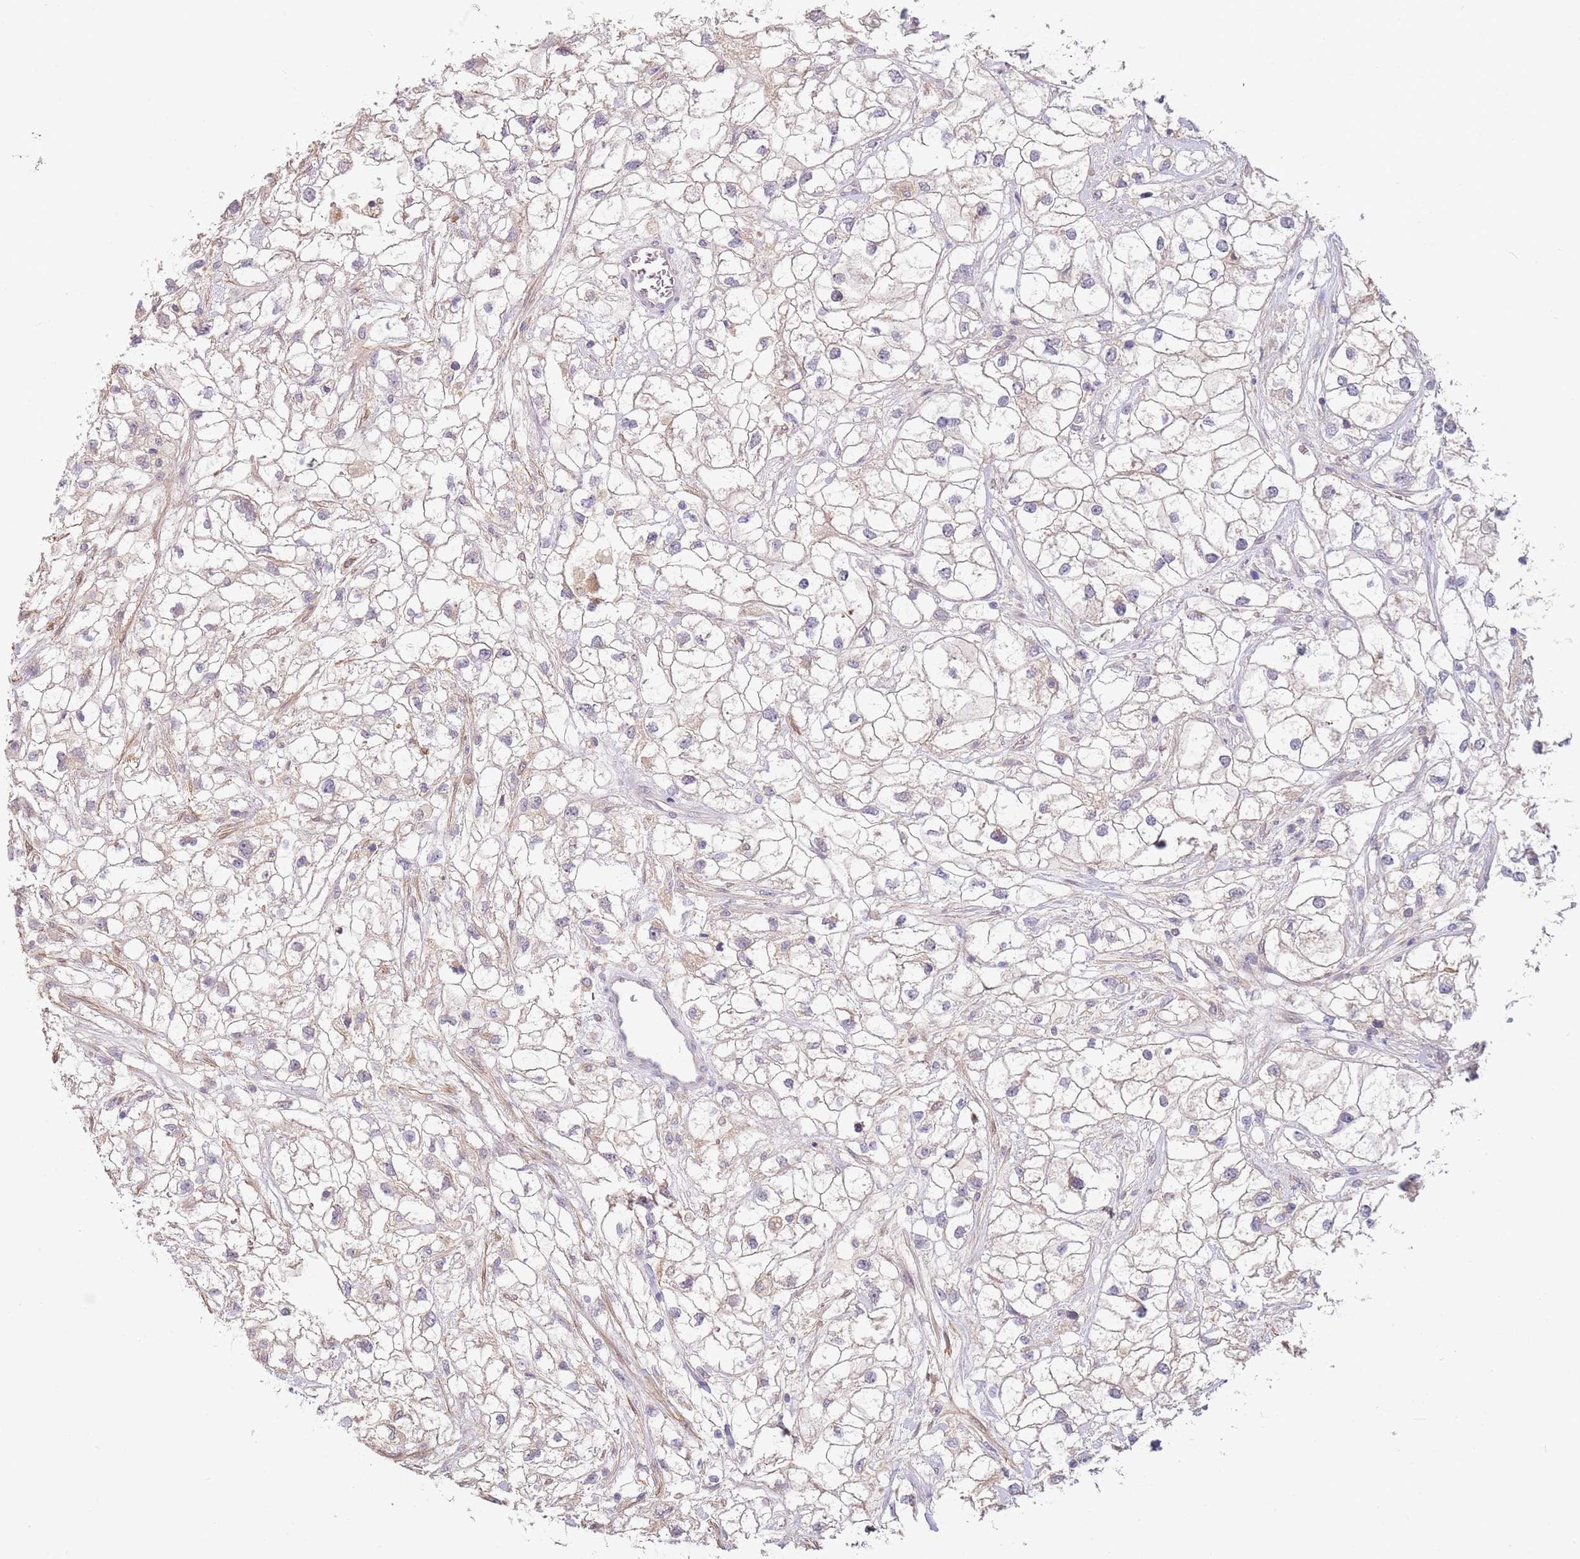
{"staining": {"intensity": "negative", "quantity": "none", "location": "none"}, "tissue": "renal cancer", "cell_type": "Tumor cells", "image_type": "cancer", "snomed": [{"axis": "morphology", "description": "Adenocarcinoma, NOS"}, {"axis": "topography", "description": "Kidney"}], "caption": "Immunohistochemical staining of renal cancer shows no significant staining in tumor cells.", "gene": "WDR93", "patient": {"sex": "male", "age": 59}}